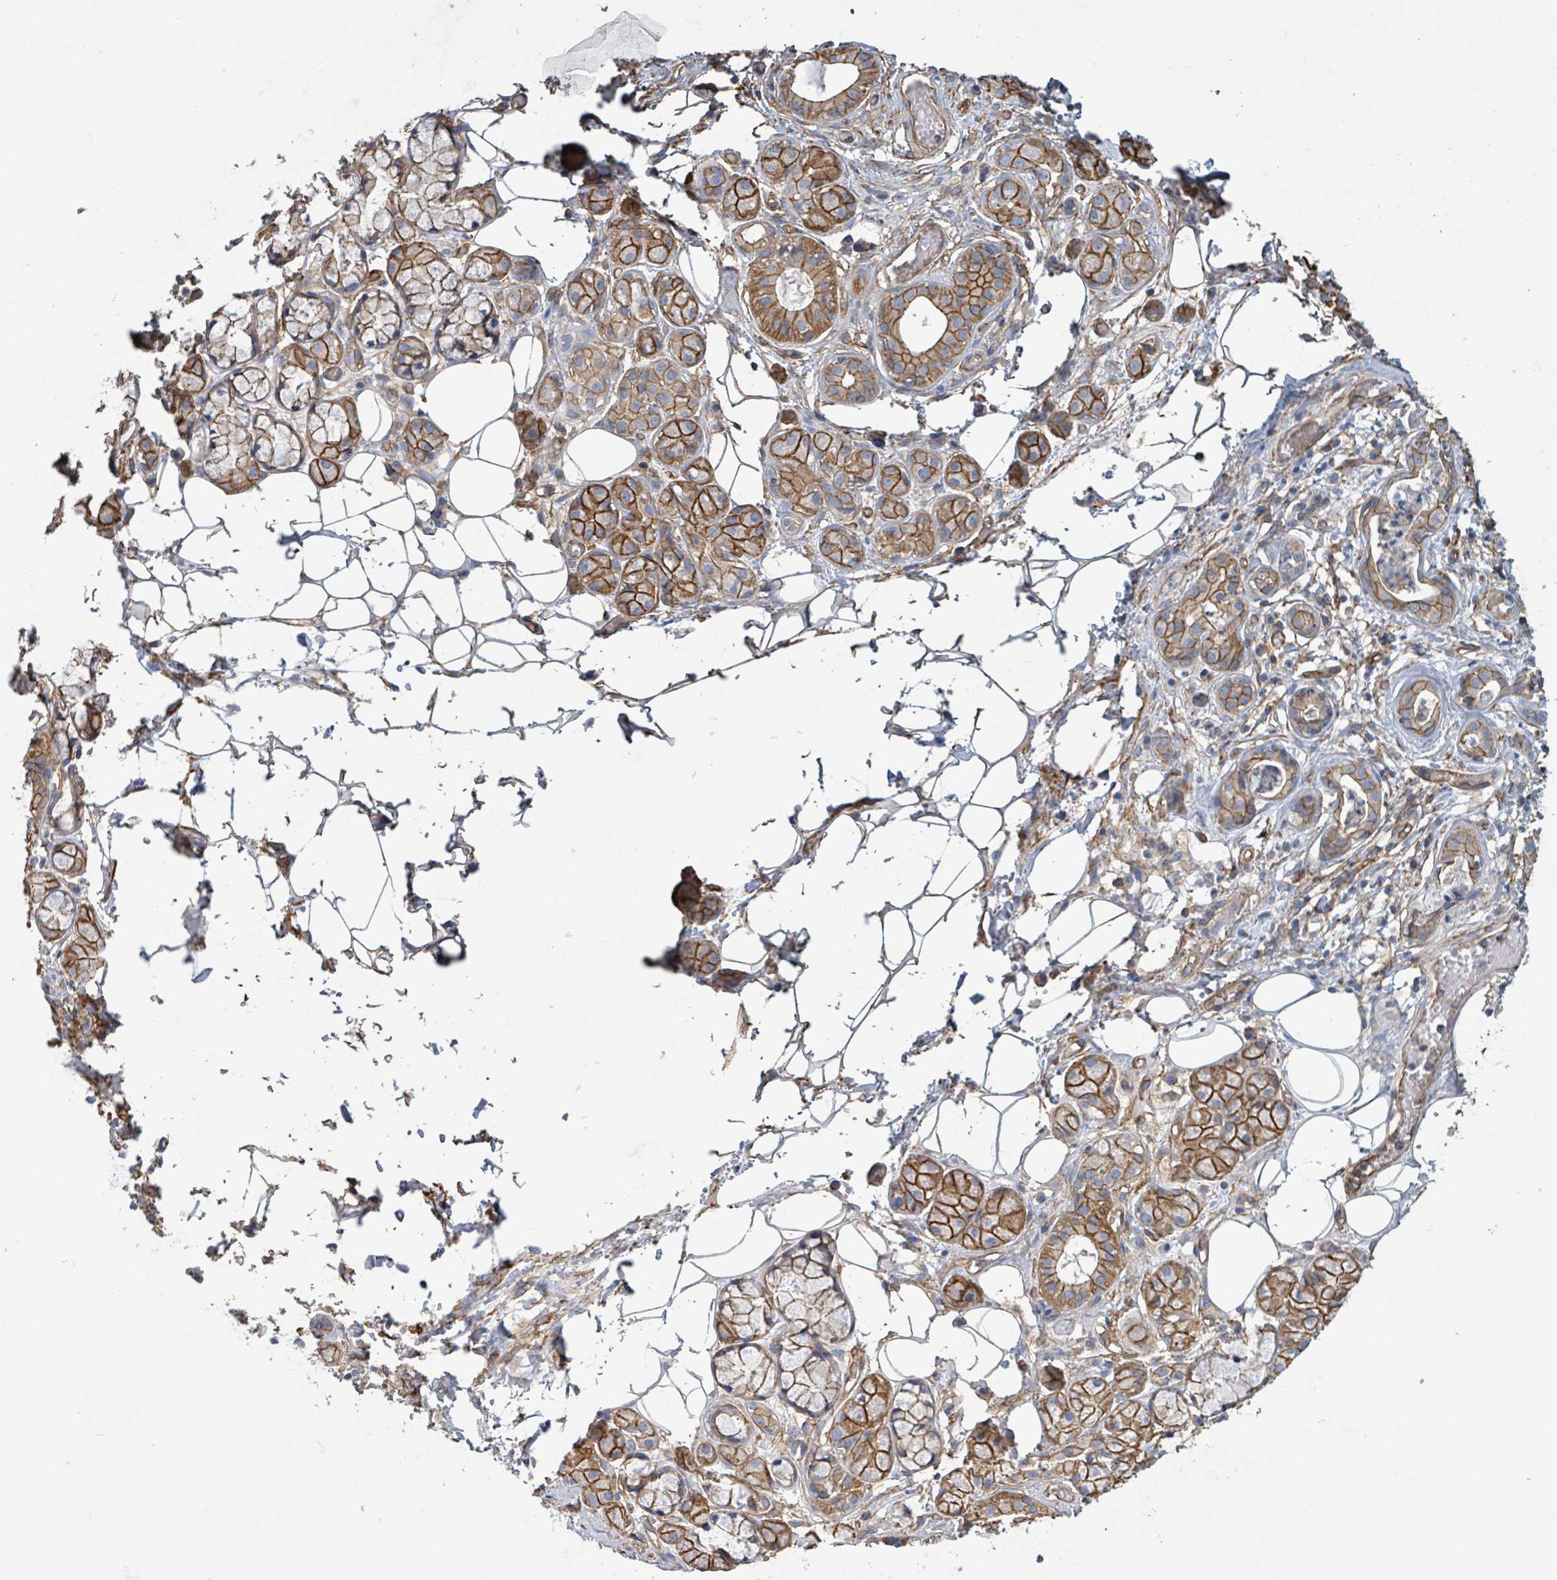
{"staining": {"intensity": "strong", "quantity": ">75%", "location": "cytoplasmic/membranous"}, "tissue": "salivary gland", "cell_type": "Glandular cells", "image_type": "normal", "snomed": [{"axis": "morphology", "description": "Normal tissue, NOS"}, {"axis": "topography", "description": "Salivary gland"}], "caption": "Immunohistochemistry staining of normal salivary gland, which shows high levels of strong cytoplasmic/membranous expression in approximately >75% of glandular cells indicating strong cytoplasmic/membranous protein positivity. The staining was performed using DAB (brown) for protein detection and nuclei were counterstained in hematoxylin (blue).", "gene": "LDOC1", "patient": {"sex": "male", "age": 82}}